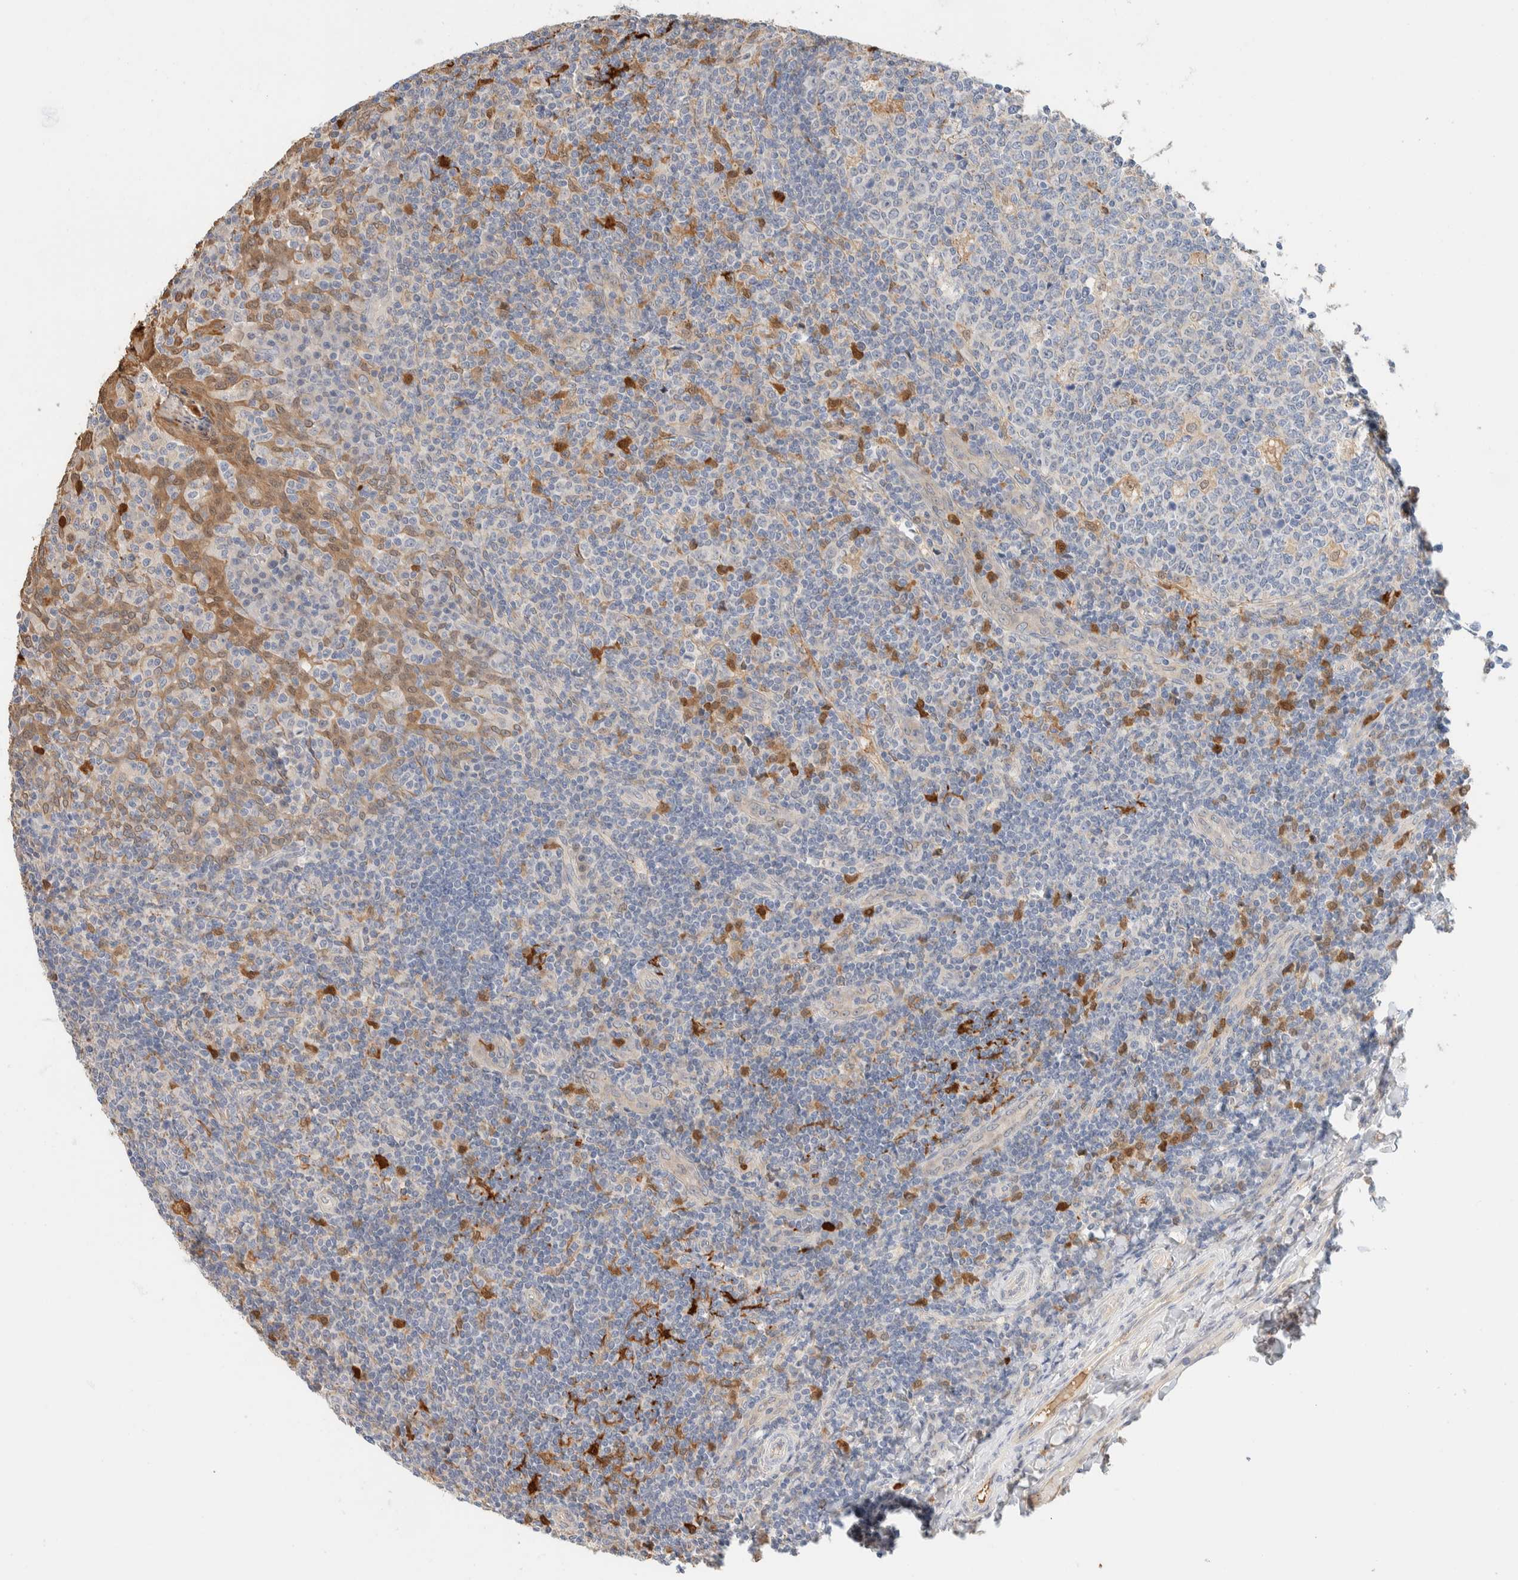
{"staining": {"intensity": "negative", "quantity": "none", "location": "none"}, "tissue": "tonsil", "cell_type": "Germinal center cells", "image_type": "normal", "snomed": [{"axis": "morphology", "description": "Normal tissue, NOS"}, {"axis": "topography", "description": "Tonsil"}], "caption": "The IHC micrograph has no significant expression in germinal center cells of tonsil. Brightfield microscopy of immunohistochemistry (IHC) stained with DAB (brown) and hematoxylin (blue), captured at high magnification.", "gene": "SETD4", "patient": {"sex": "female", "age": 19}}